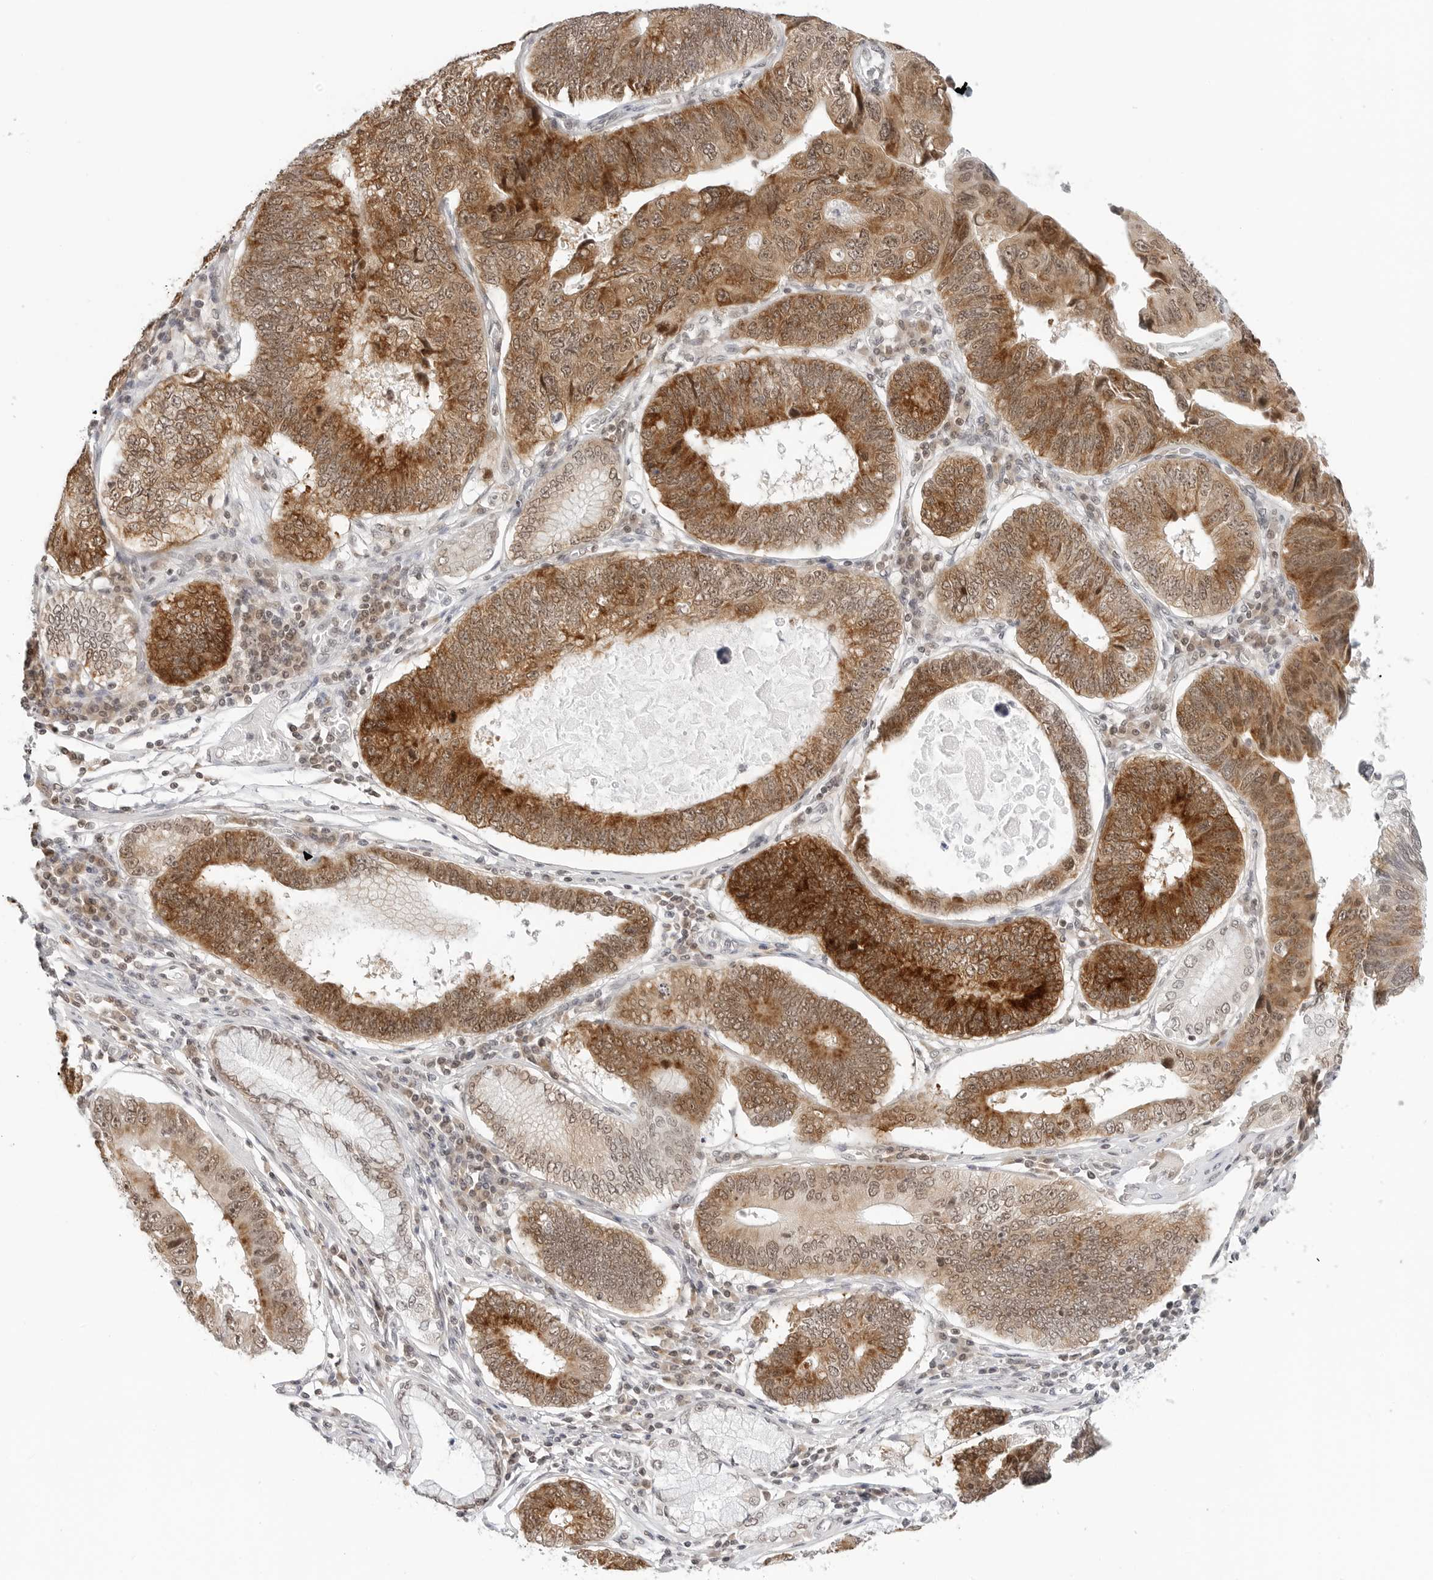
{"staining": {"intensity": "strong", "quantity": ">75%", "location": "cytoplasmic/membranous,nuclear"}, "tissue": "stomach cancer", "cell_type": "Tumor cells", "image_type": "cancer", "snomed": [{"axis": "morphology", "description": "Adenocarcinoma, NOS"}, {"axis": "topography", "description": "Stomach"}], "caption": "IHC micrograph of neoplastic tissue: human stomach cancer stained using IHC demonstrates high levels of strong protein expression localized specifically in the cytoplasmic/membranous and nuclear of tumor cells, appearing as a cytoplasmic/membranous and nuclear brown color.", "gene": "METAP1", "patient": {"sex": "male", "age": 59}}